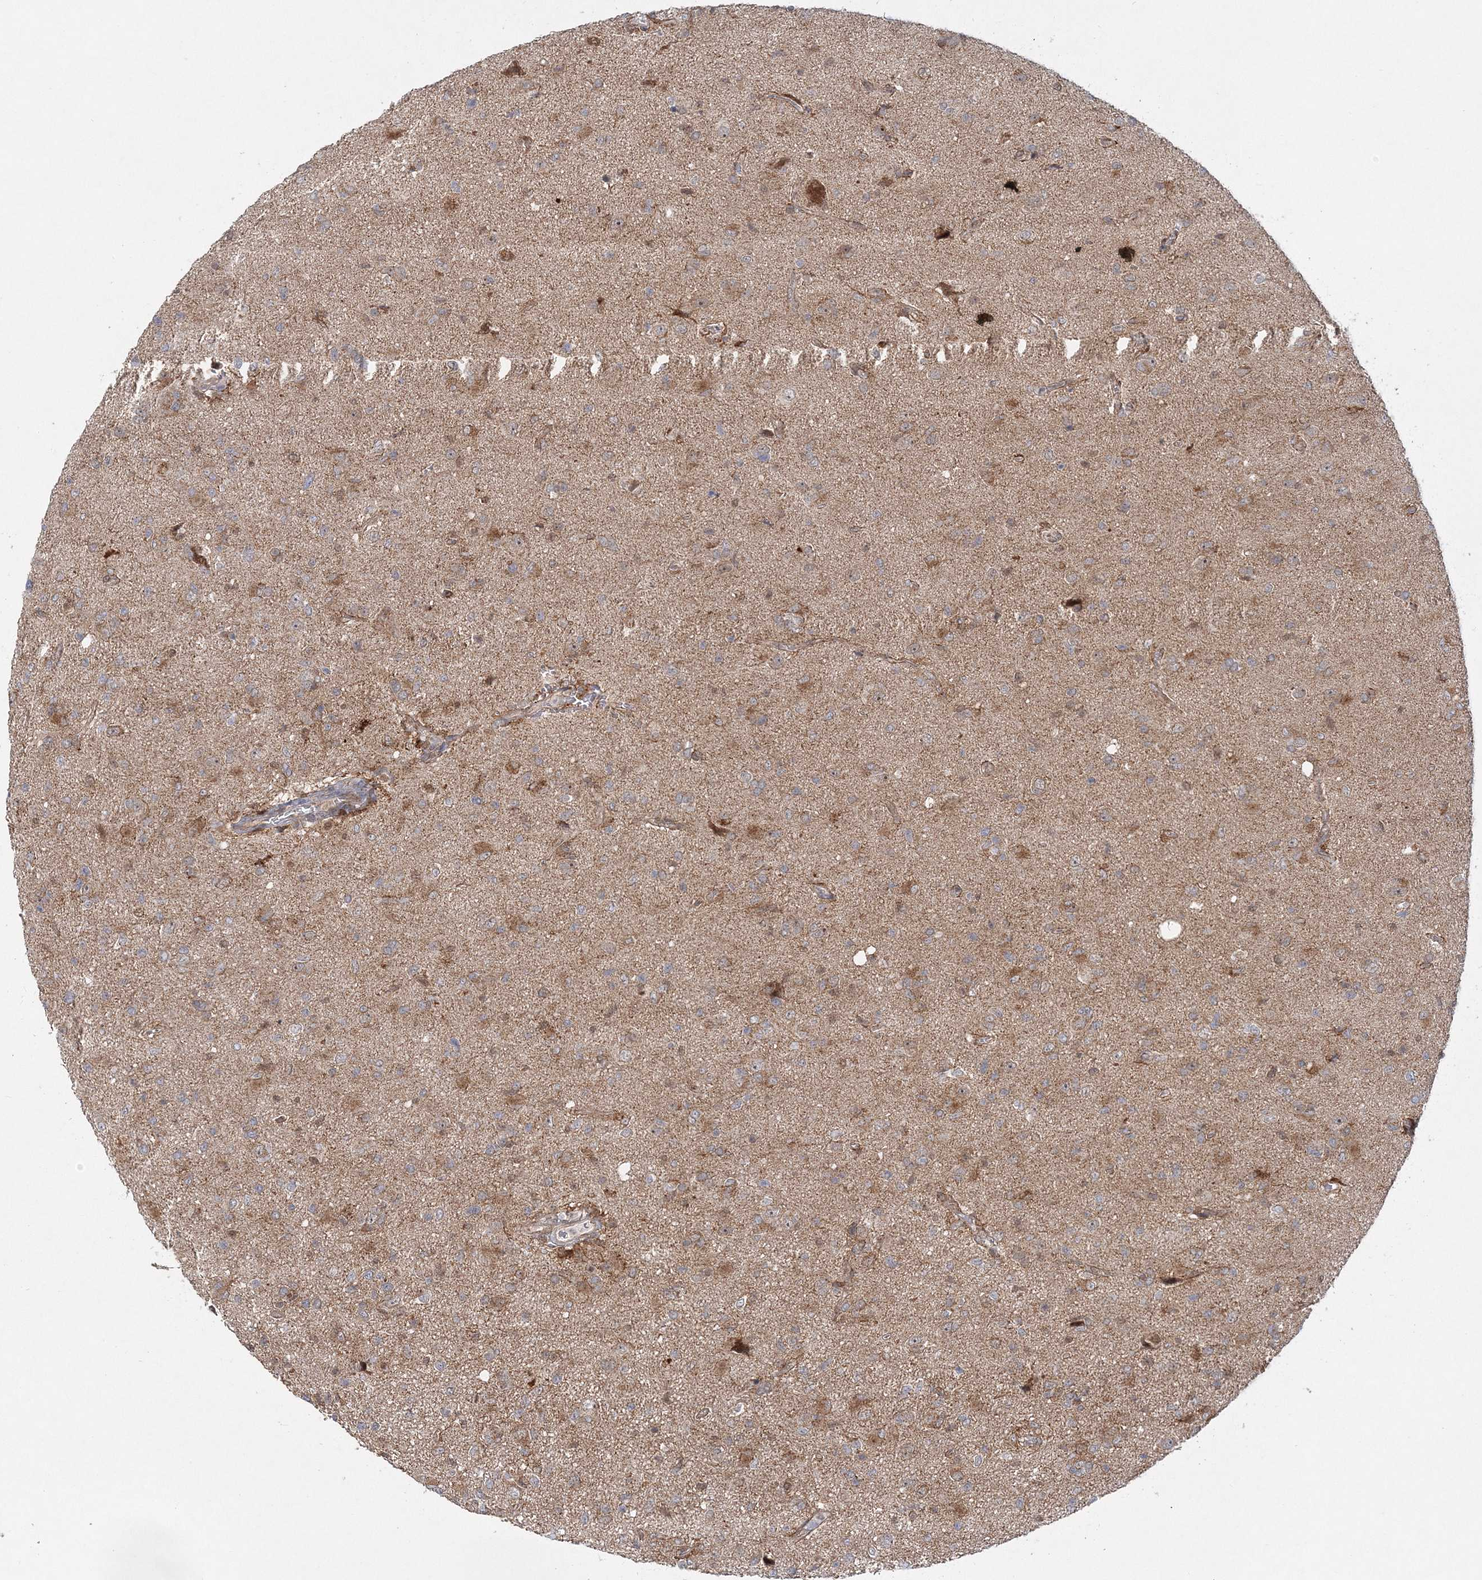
{"staining": {"intensity": "moderate", "quantity": "25%-75%", "location": "cytoplasmic/membranous"}, "tissue": "glioma", "cell_type": "Tumor cells", "image_type": "cancer", "snomed": [{"axis": "morphology", "description": "Glioma, malignant, High grade"}, {"axis": "topography", "description": "Brain"}], "caption": "This image demonstrates glioma stained with IHC to label a protein in brown. The cytoplasmic/membranous of tumor cells show moderate positivity for the protein. Nuclei are counter-stained blue.", "gene": "RAB11FIP2", "patient": {"sex": "female", "age": 57}}